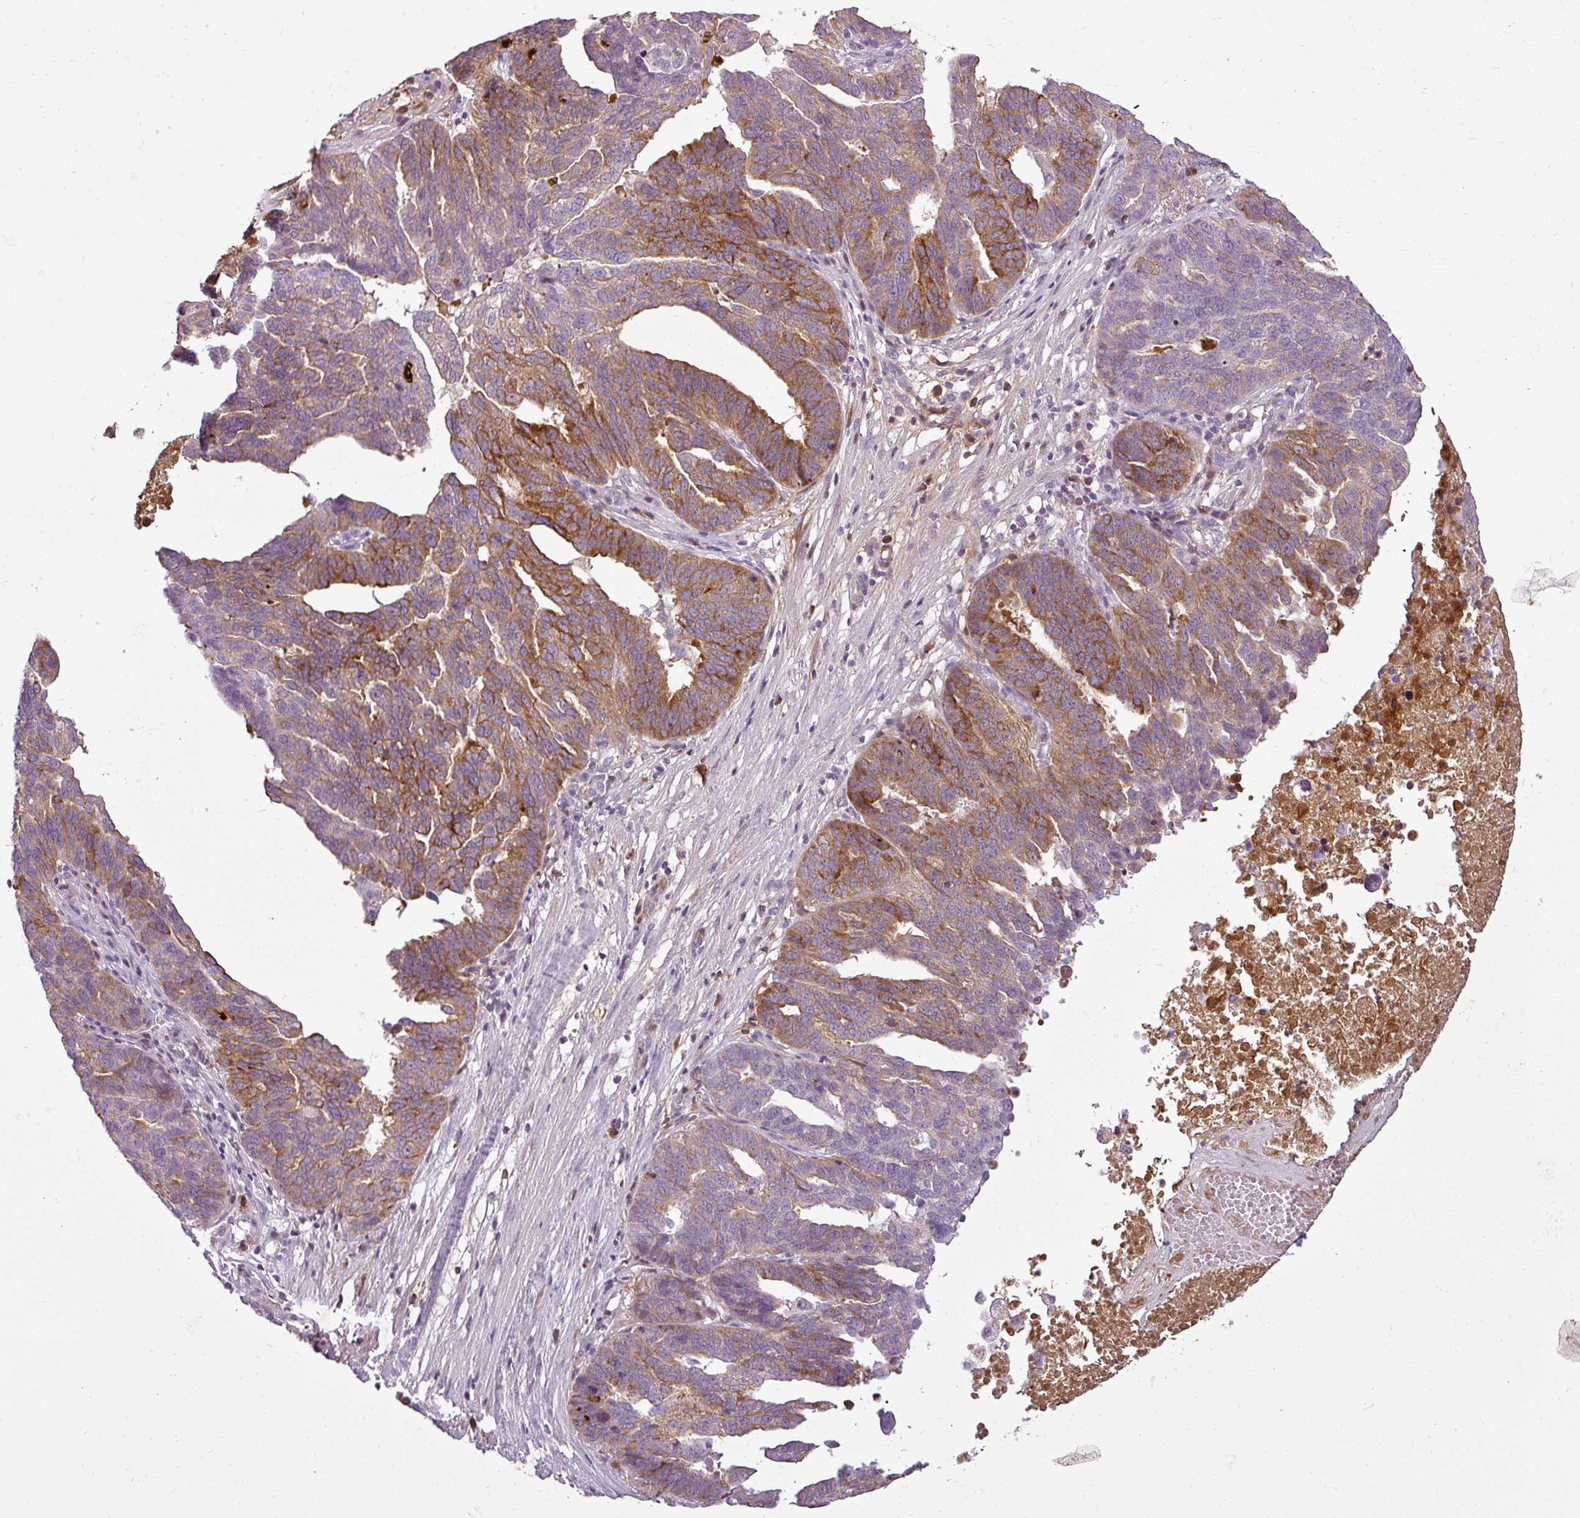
{"staining": {"intensity": "moderate", "quantity": "25%-75%", "location": "cytoplasmic/membranous"}, "tissue": "ovarian cancer", "cell_type": "Tumor cells", "image_type": "cancer", "snomed": [{"axis": "morphology", "description": "Cystadenocarcinoma, serous, NOS"}, {"axis": "topography", "description": "Ovary"}], "caption": "This image shows serous cystadenocarcinoma (ovarian) stained with immunohistochemistry to label a protein in brown. The cytoplasmic/membranous of tumor cells show moderate positivity for the protein. Nuclei are counter-stained blue.", "gene": "C4B", "patient": {"sex": "female", "age": 59}}